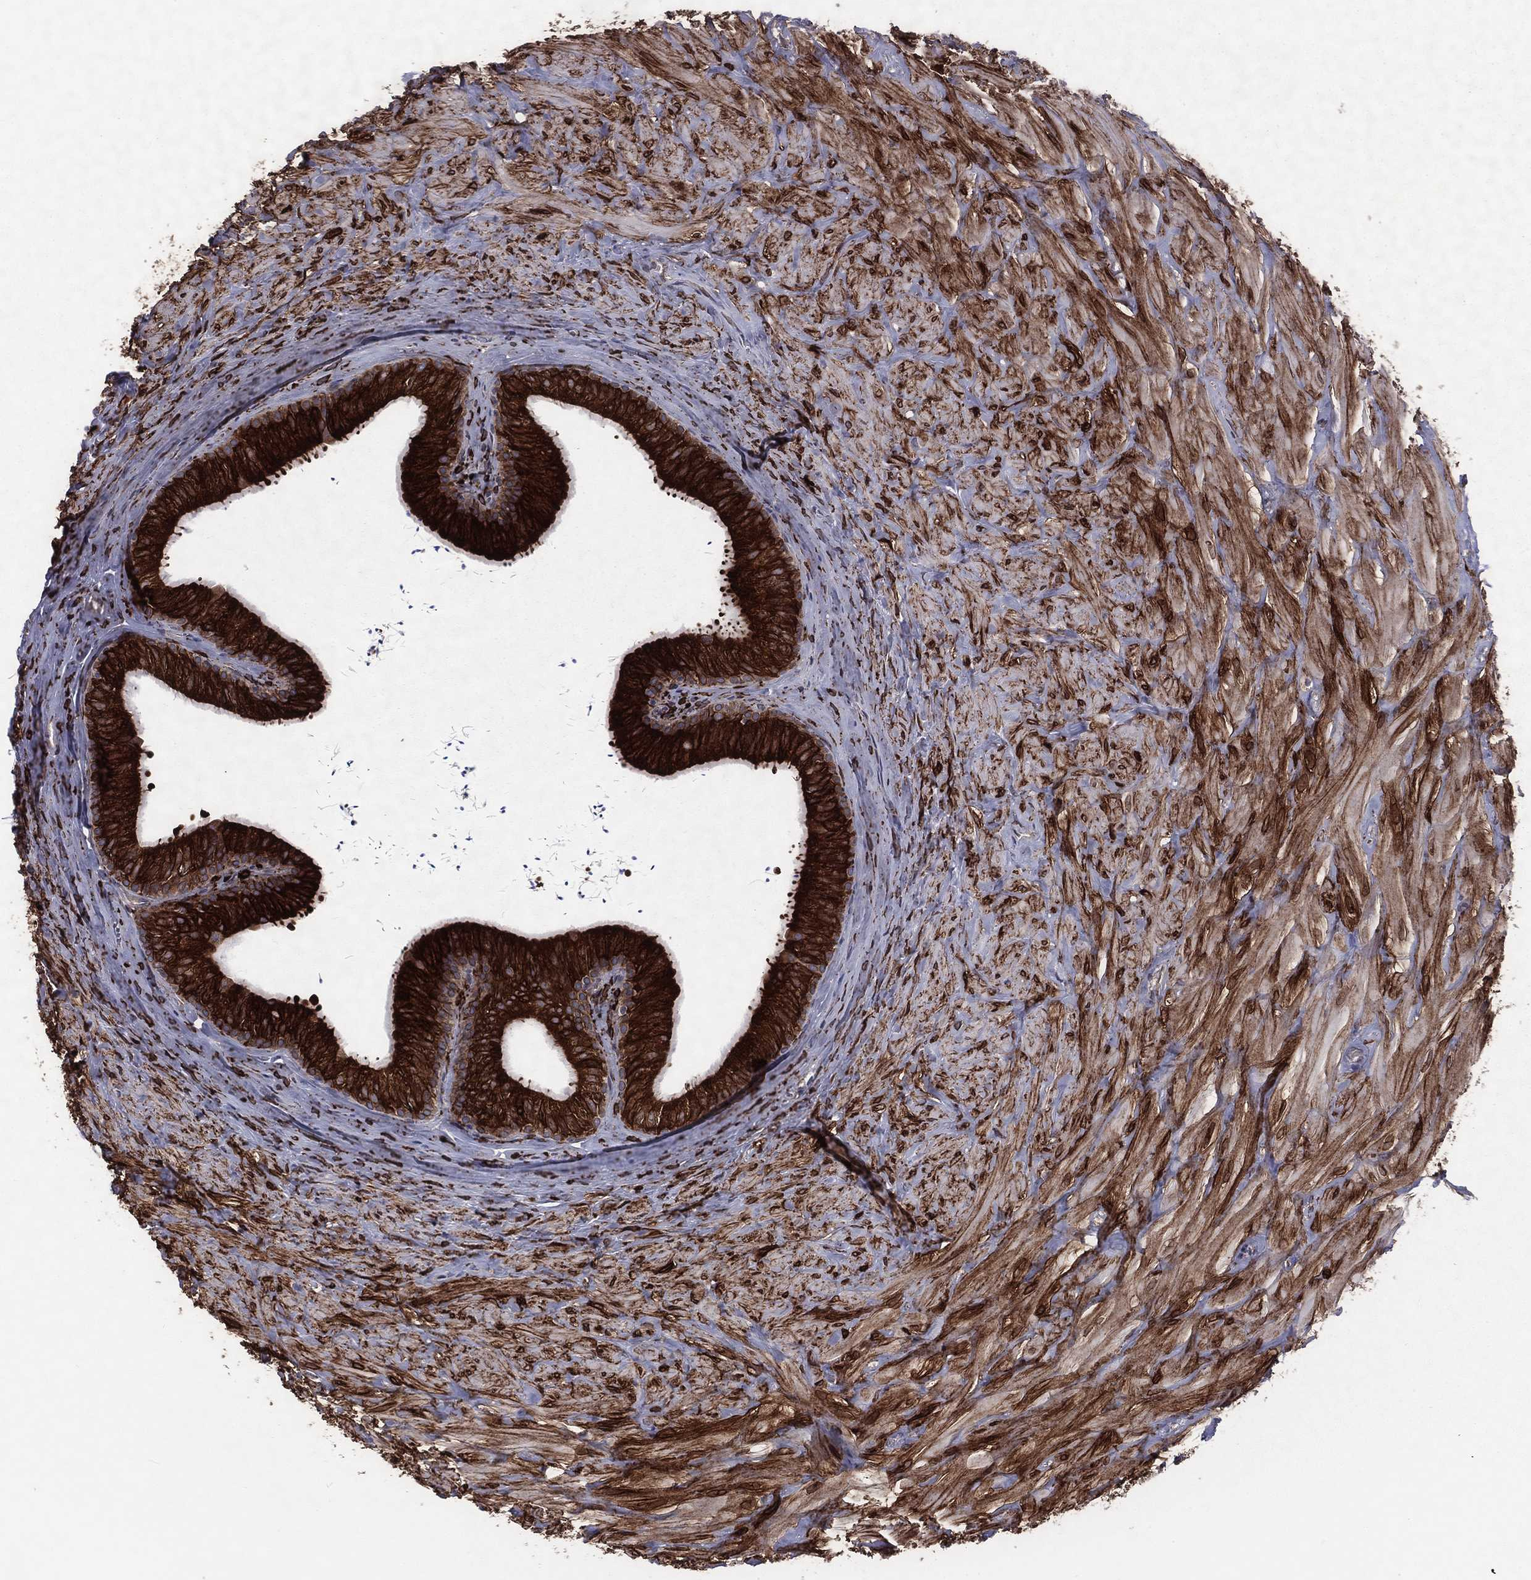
{"staining": {"intensity": "strong", "quantity": ">75%", "location": "cytoplasmic/membranous"}, "tissue": "epididymis", "cell_type": "Glandular cells", "image_type": "normal", "snomed": [{"axis": "morphology", "description": "Normal tissue, NOS"}, {"axis": "topography", "description": "Epididymis"}], "caption": "Approximately >75% of glandular cells in unremarkable epididymis exhibit strong cytoplasmic/membranous protein positivity as visualized by brown immunohistochemical staining.", "gene": "PGRMC1", "patient": {"sex": "male", "age": 32}}